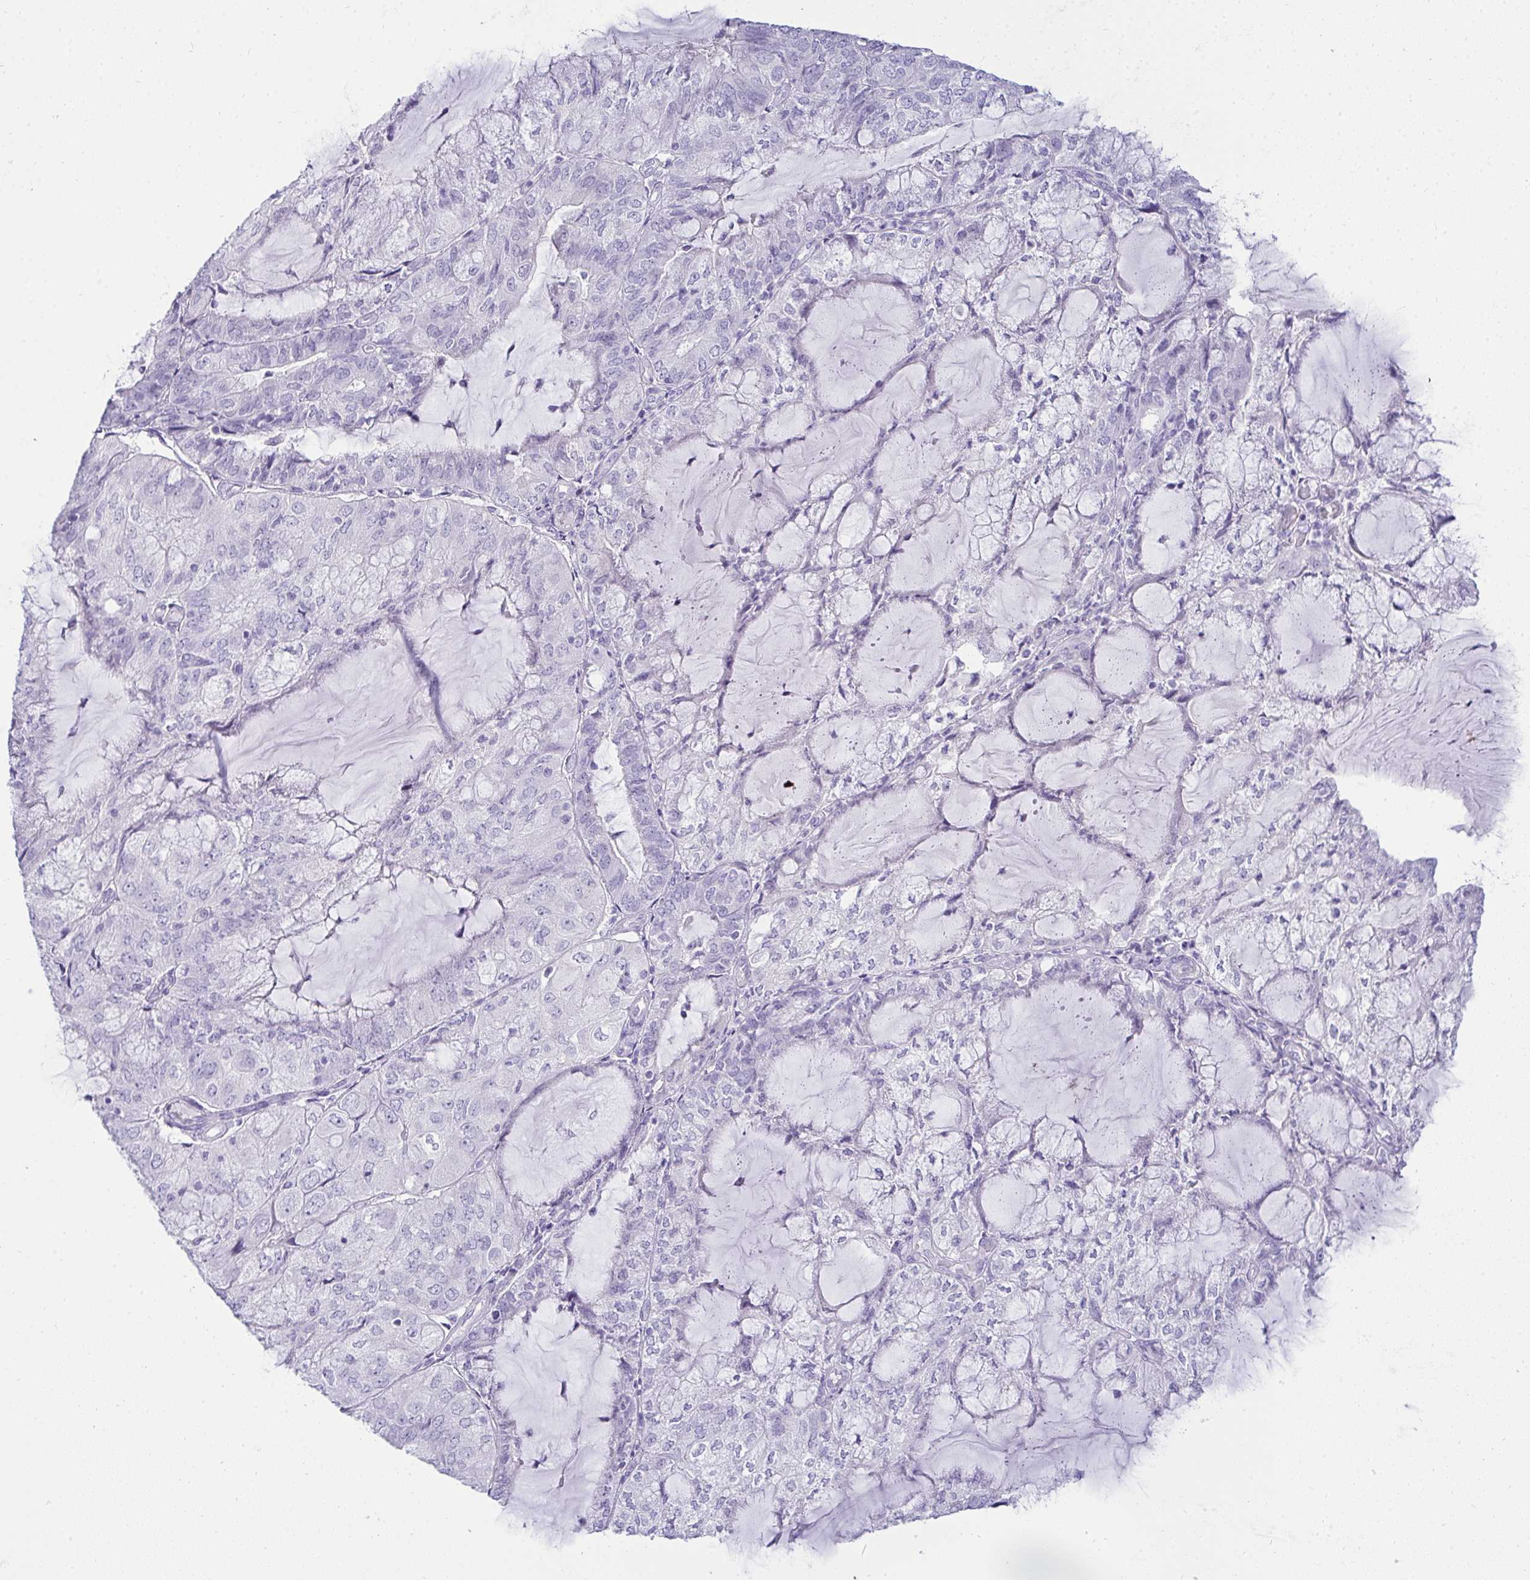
{"staining": {"intensity": "negative", "quantity": "none", "location": "none"}, "tissue": "endometrial cancer", "cell_type": "Tumor cells", "image_type": "cancer", "snomed": [{"axis": "morphology", "description": "Adenocarcinoma, NOS"}, {"axis": "topography", "description": "Endometrium"}], "caption": "Tumor cells show no significant protein positivity in endometrial cancer.", "gene": "HSPB6", "patient": {"sex": "female", "age": 81}}